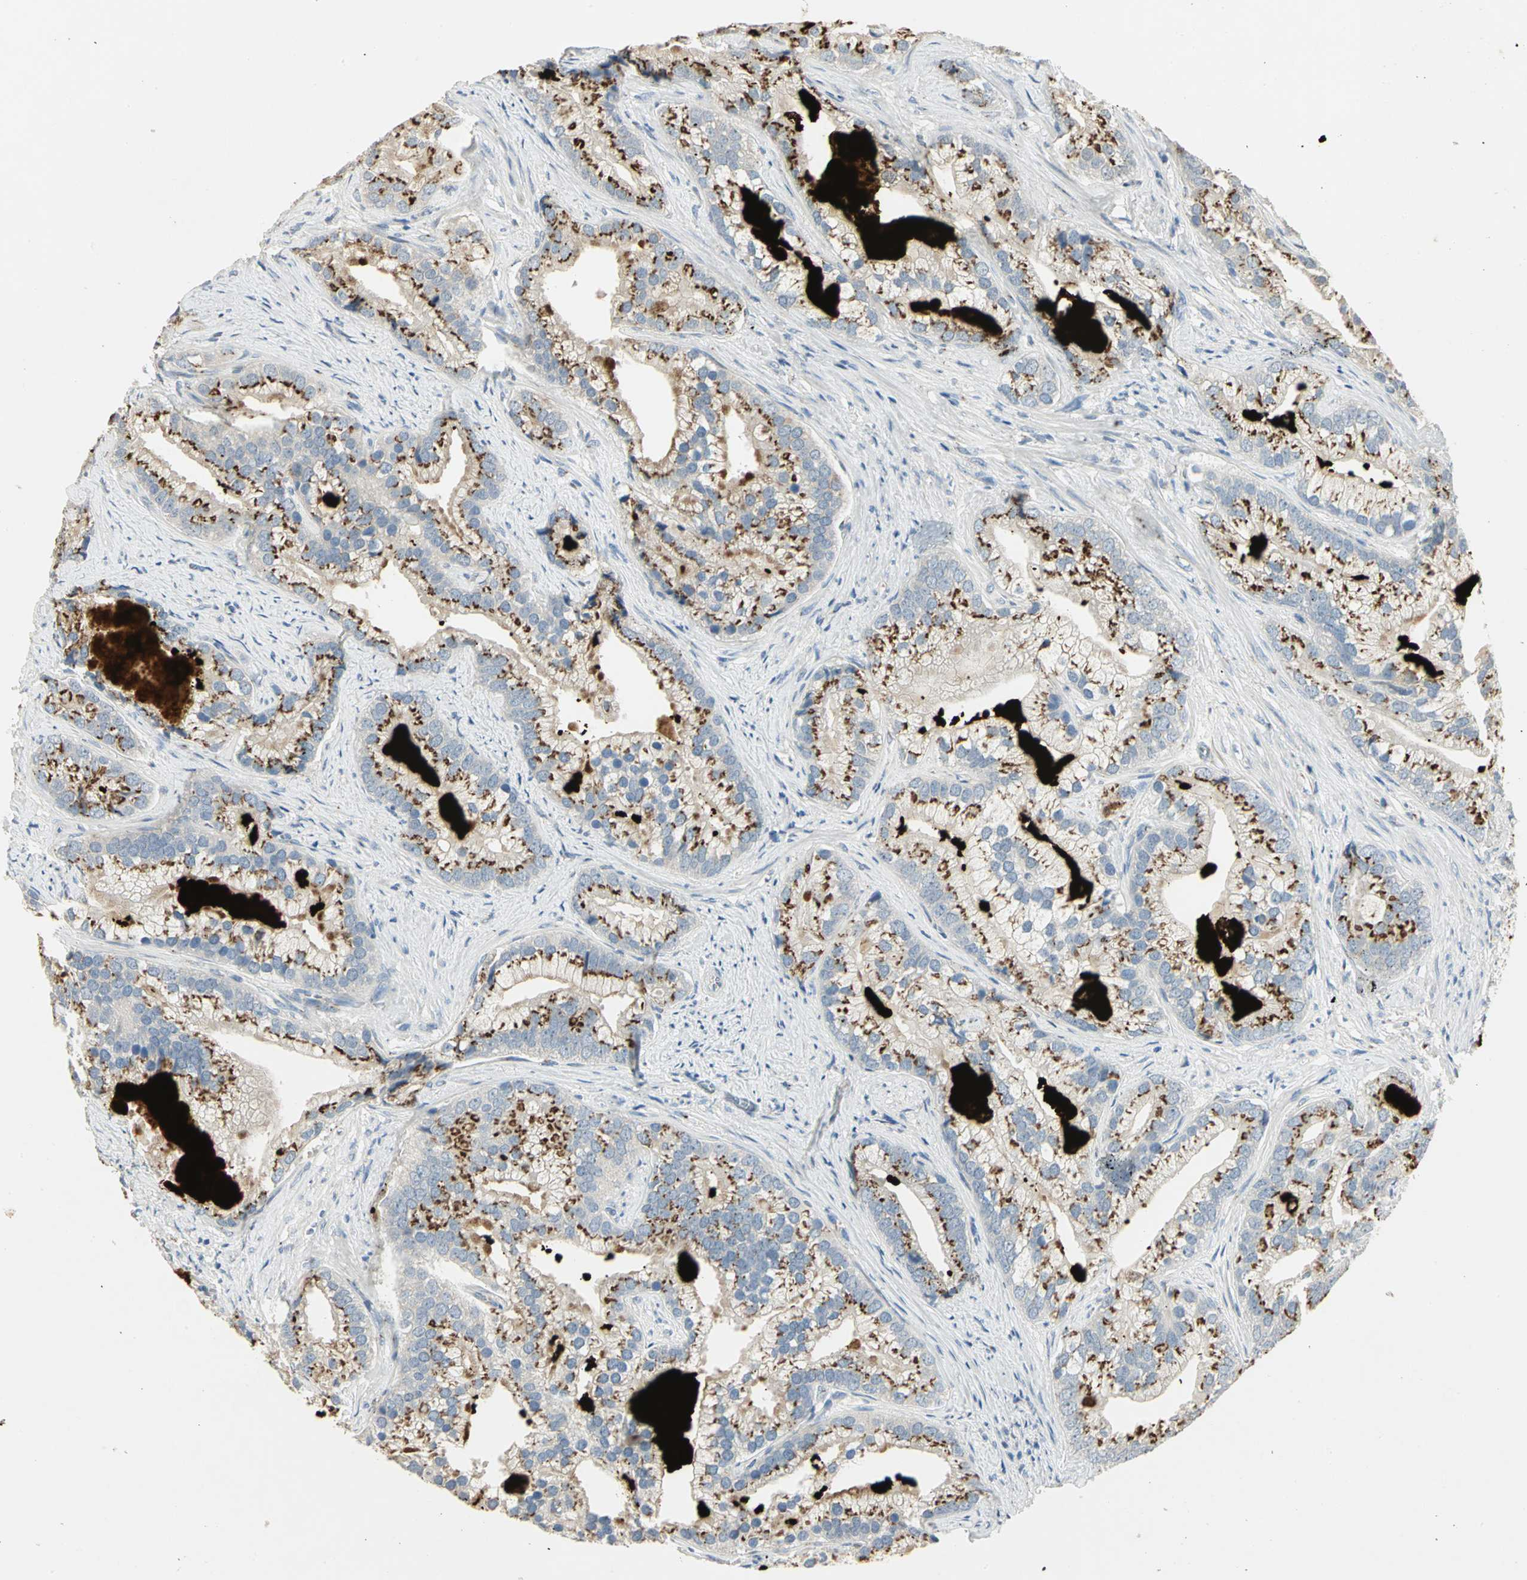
{"staining": {"intensity": "strong", "quantity": ">75%", "location": "cytoplasmic/membranous"}, "tissue": "prostate cancer", "cell_type": "Tumor cells", "image_type": "cancer", "snomed": [{"axis": "morphology", "description": "Adenocarcinoma, Low grade"}, {"axis": "topography", "description": "Prostate"}], "caption": "Prostate low-grade adenocarcinoma stained with a protein marker exhibits strong staining in tumor cells.", "gene": "TM9SF2", "patient": {"sex": "male", "age": 71}}